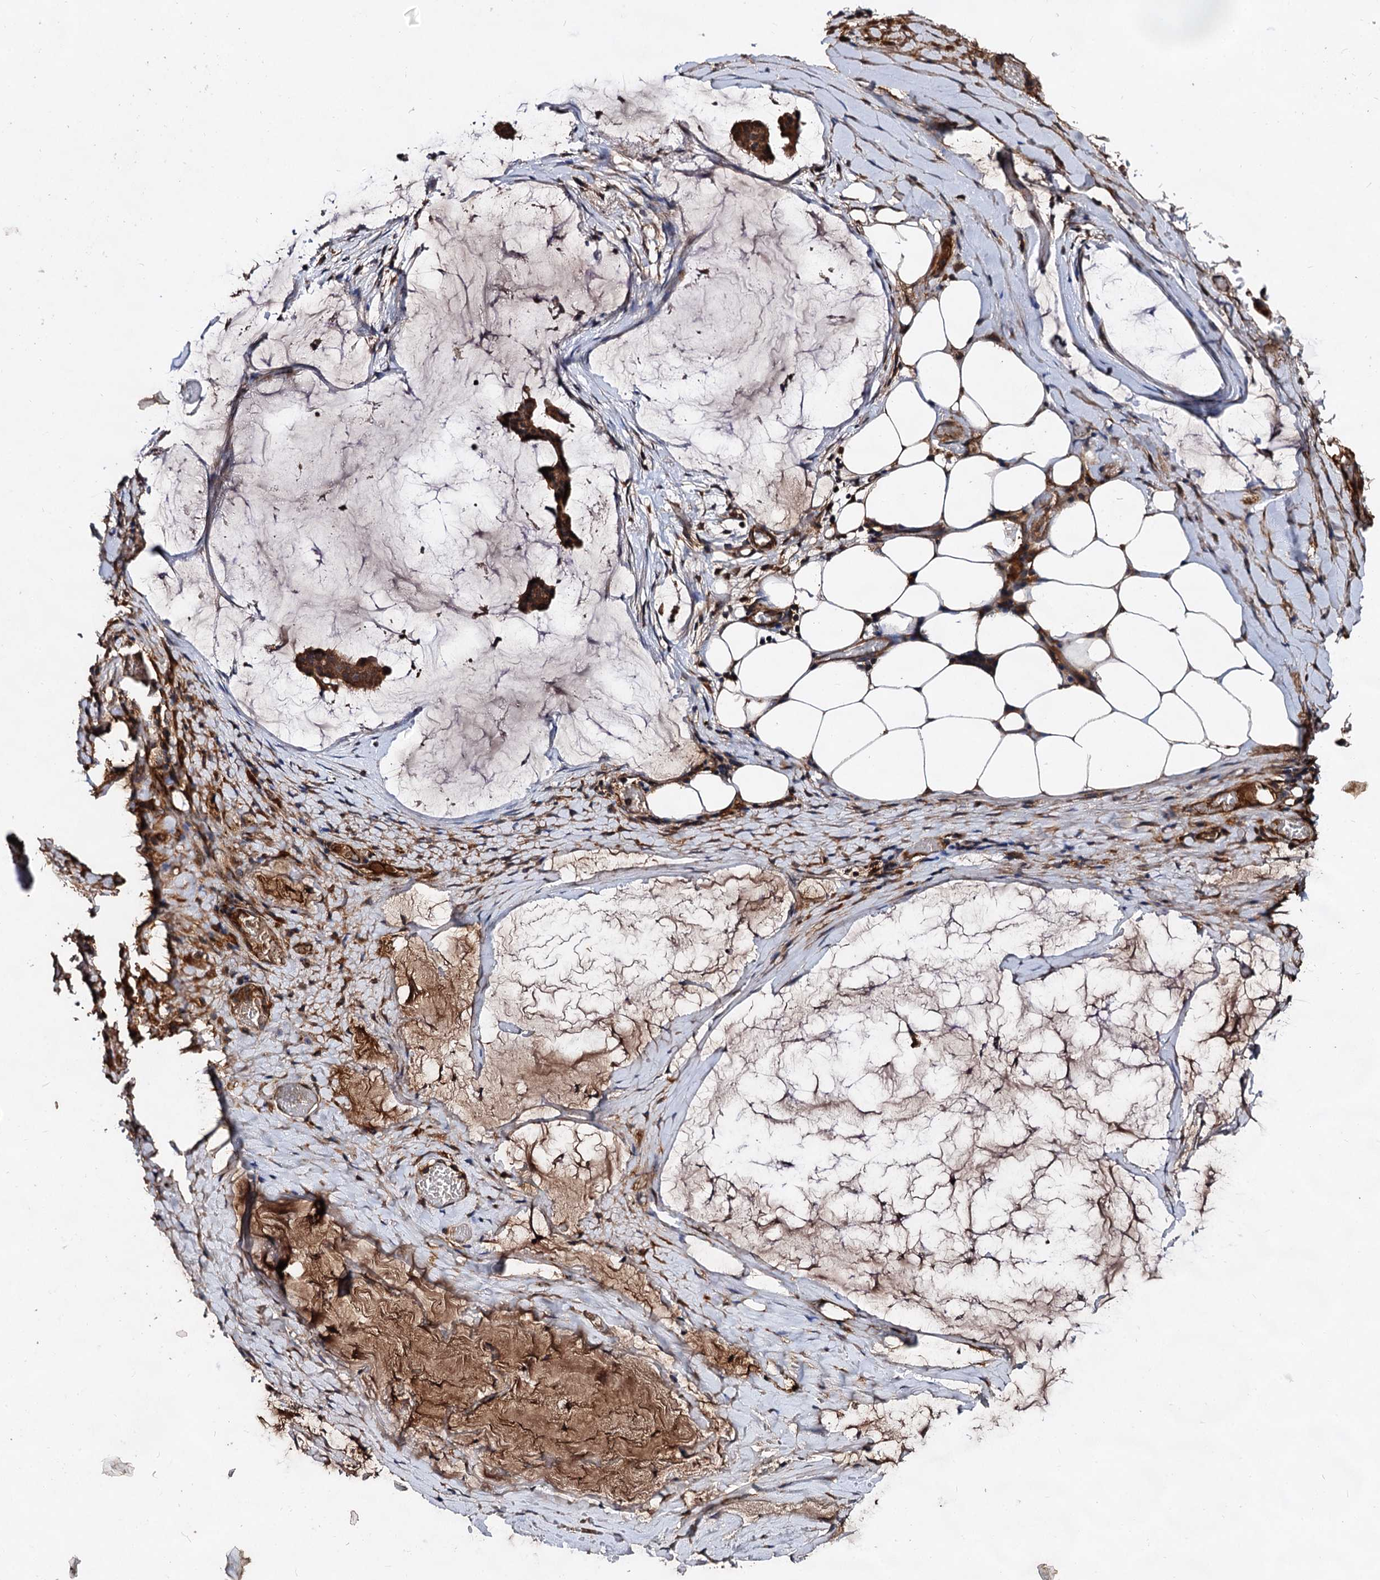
{"staining": {"intensity": "moderate", "quantity": ">75%", "location": "cytoplasmic/membranous"}, "tissue": "ovarian cancer", "cell_type": "Tumor cells", "image_type": "cancer", "snomed": [{"axis": "morphology", "description": "Cystadenocarcinoma, mucinous, NOS"}, {"axis": "topography", "description": "Ovary"}], "caption": "Ovarian cancer stained with a protein marker demonstrates moderate staining in tumor cells.", "gene": "TEX9", "patient": {"sex": "female", "age": 73}}